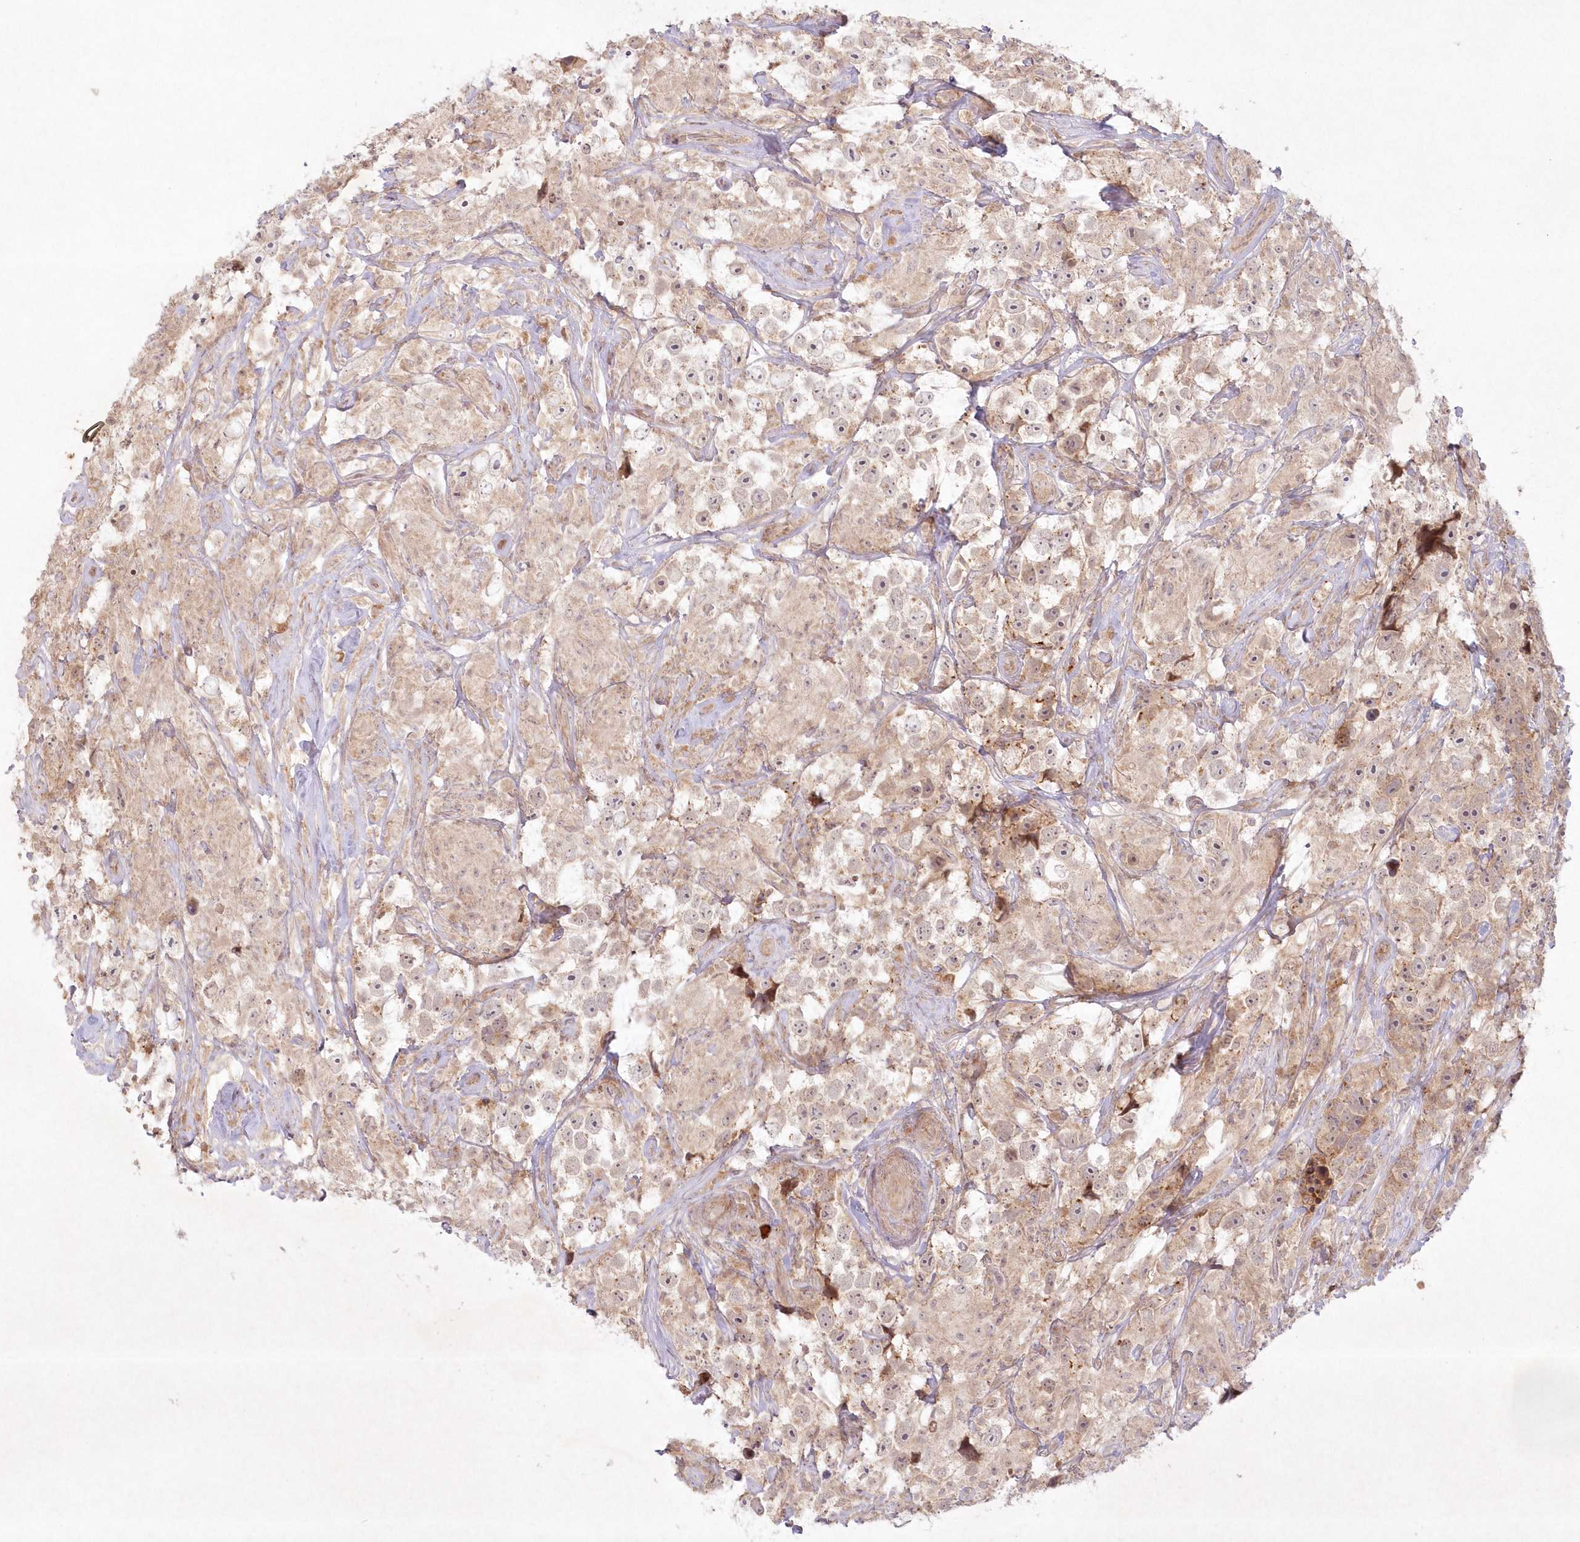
{"staining": {"intensity": "weak", "quantity": "25%-75%", "location": "cytoplasmic/membranous,nuclear"}, "tissue": "testis cancer", "cell_type": "Tumor cells", "image_type": "cancer", "snomed": [{"axis": "morphology", "description": "Seminoma, NOS"}, {"axis": "topography", "description": "Testis"}], "caption": "Testis seminoma stained with DAB (3,3'-diaminobenzidine) IHC shows low levels of weak cytoplasmic/membranous and nuclear expression in about 25%-75% of tumor cells.", "gene": "TOGARAM2", "patient": {"sex": "male", "age": 49}}